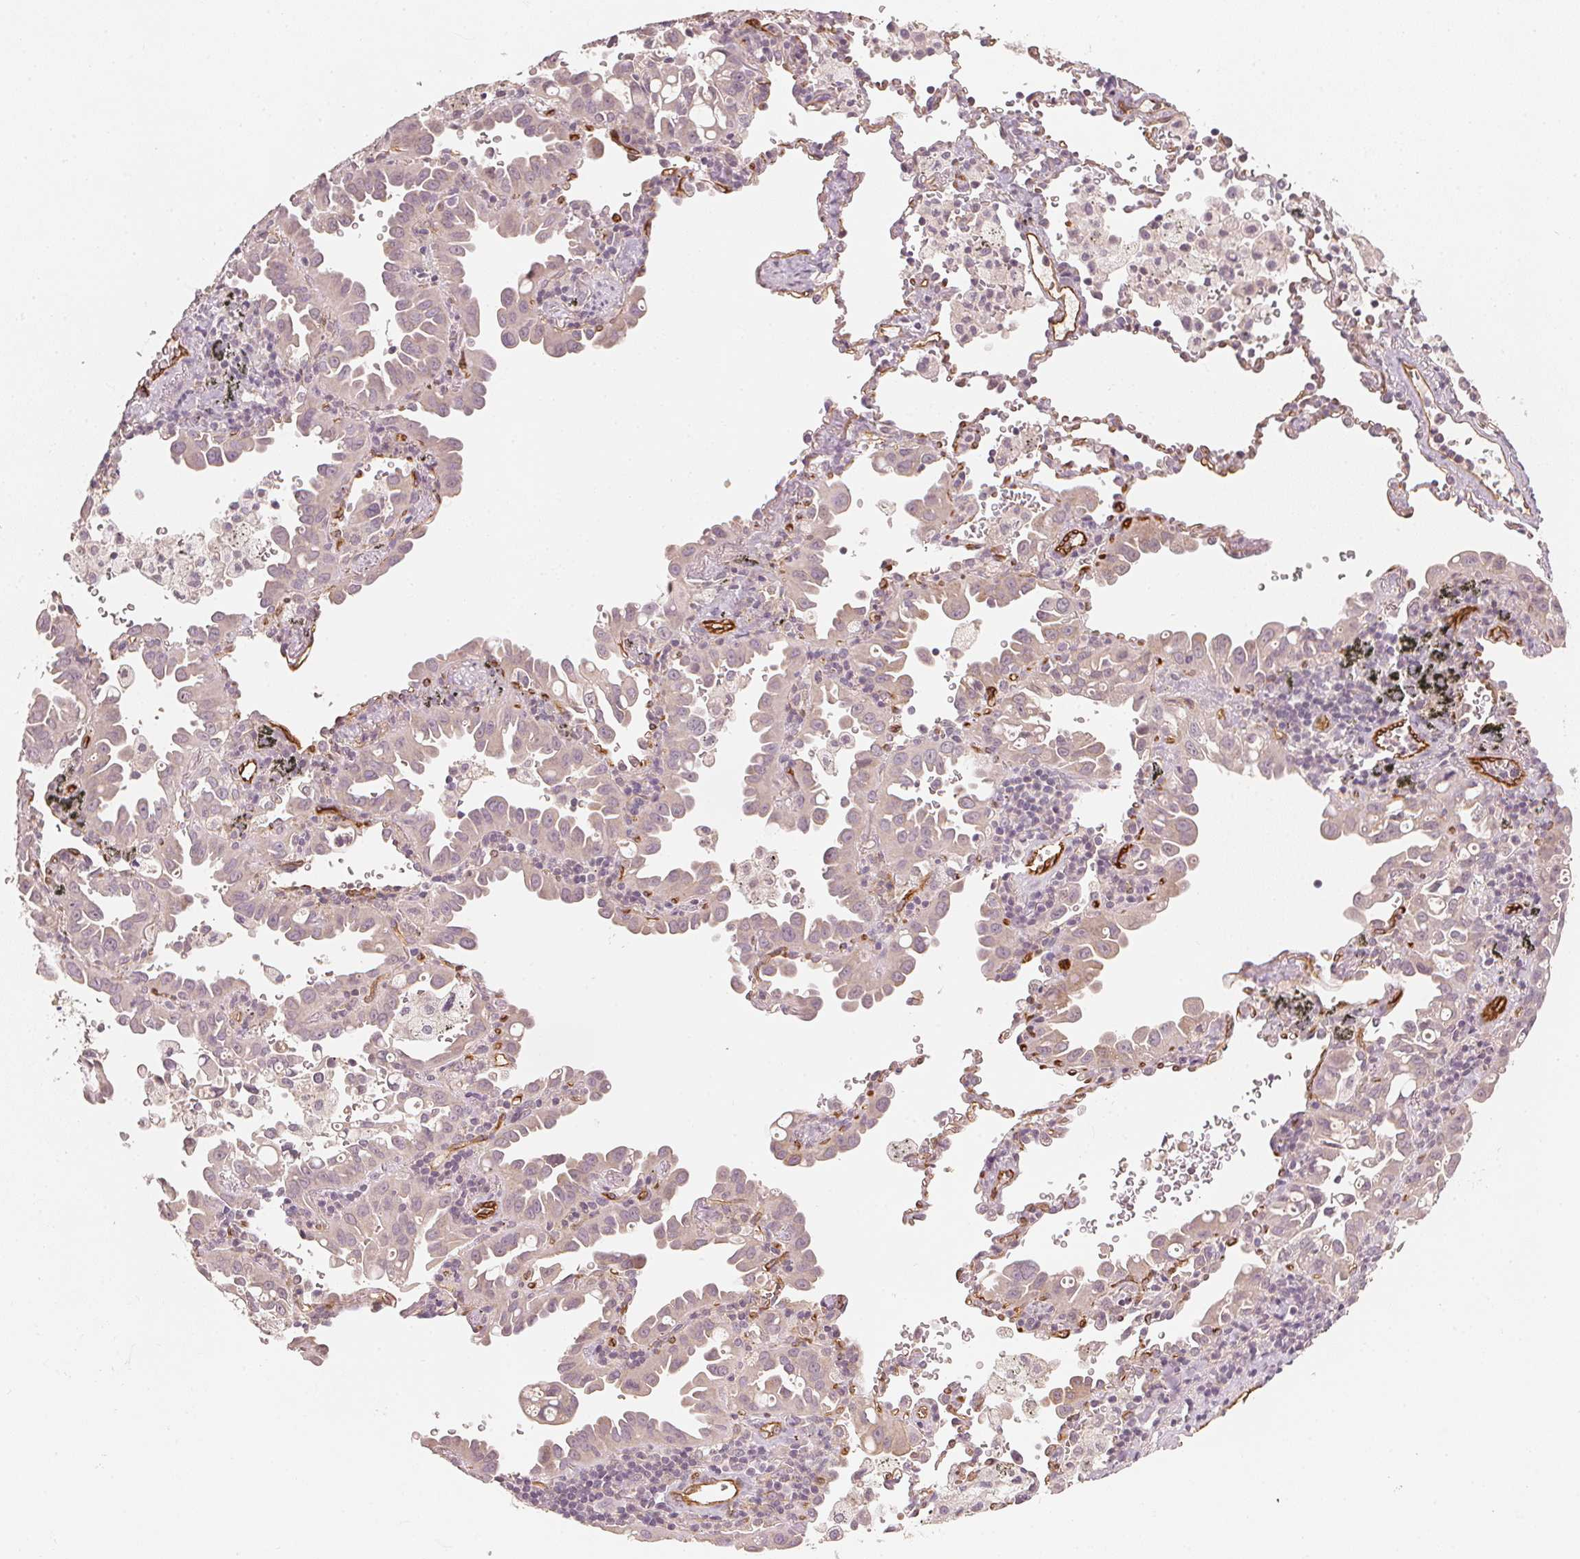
{"staining": {"intensity": "negative", "quantity": "none", "location": "none"}, "tissue": "lung cancer", "cell_type": "Tumor cells", "image_type": "cancer", "snomed": [{"axis": "morphology", "description": "Adenocarcinoma, NOS"}, {"axis": "topography", "description": "Lung"}], "caption": "An image of human lung adenocarcinoma is negative for staining in tumor cells.", "gene": "CIB1", "patient": {"sex": "male", "age": 68}}